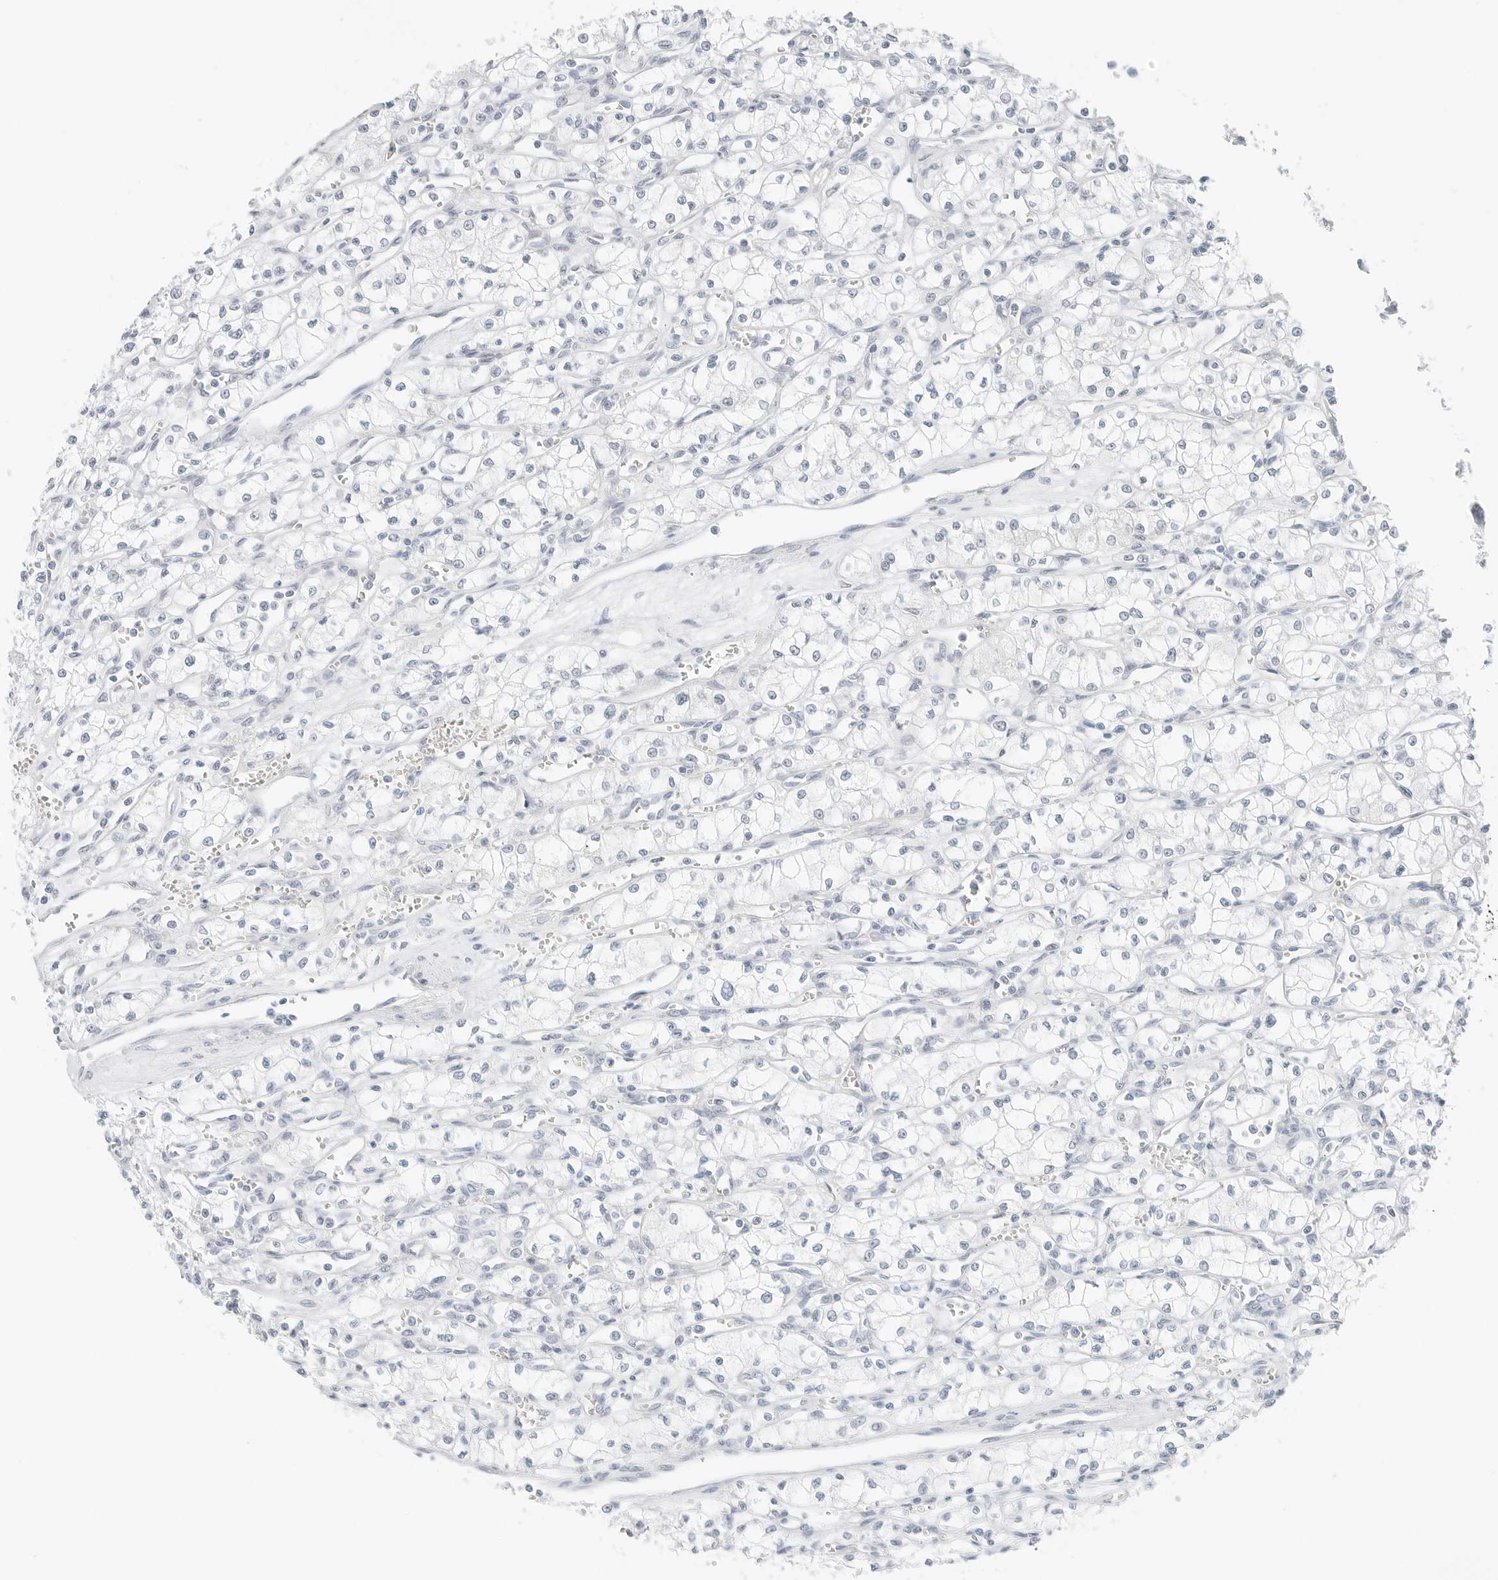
{"staining": {"intensity": "negative", "quantity": "none", "location": "none"}, "tissue": "renal cancer", "cell_type": "Tumor cells", "image_type": "cancer", "snomed": [{"axis": "morphology", "description": "Adenocarcinoma, NOS"}, {"axis": "topography", "description": "Kidney"}], "caption": "Immunohistochemistry photomicrograph of human renal cancer stained for a protein (brown), which reveals no positivity in tumor cells.", "gene": "CCSAP", "patient": {"sex": "male", "age": 59}}